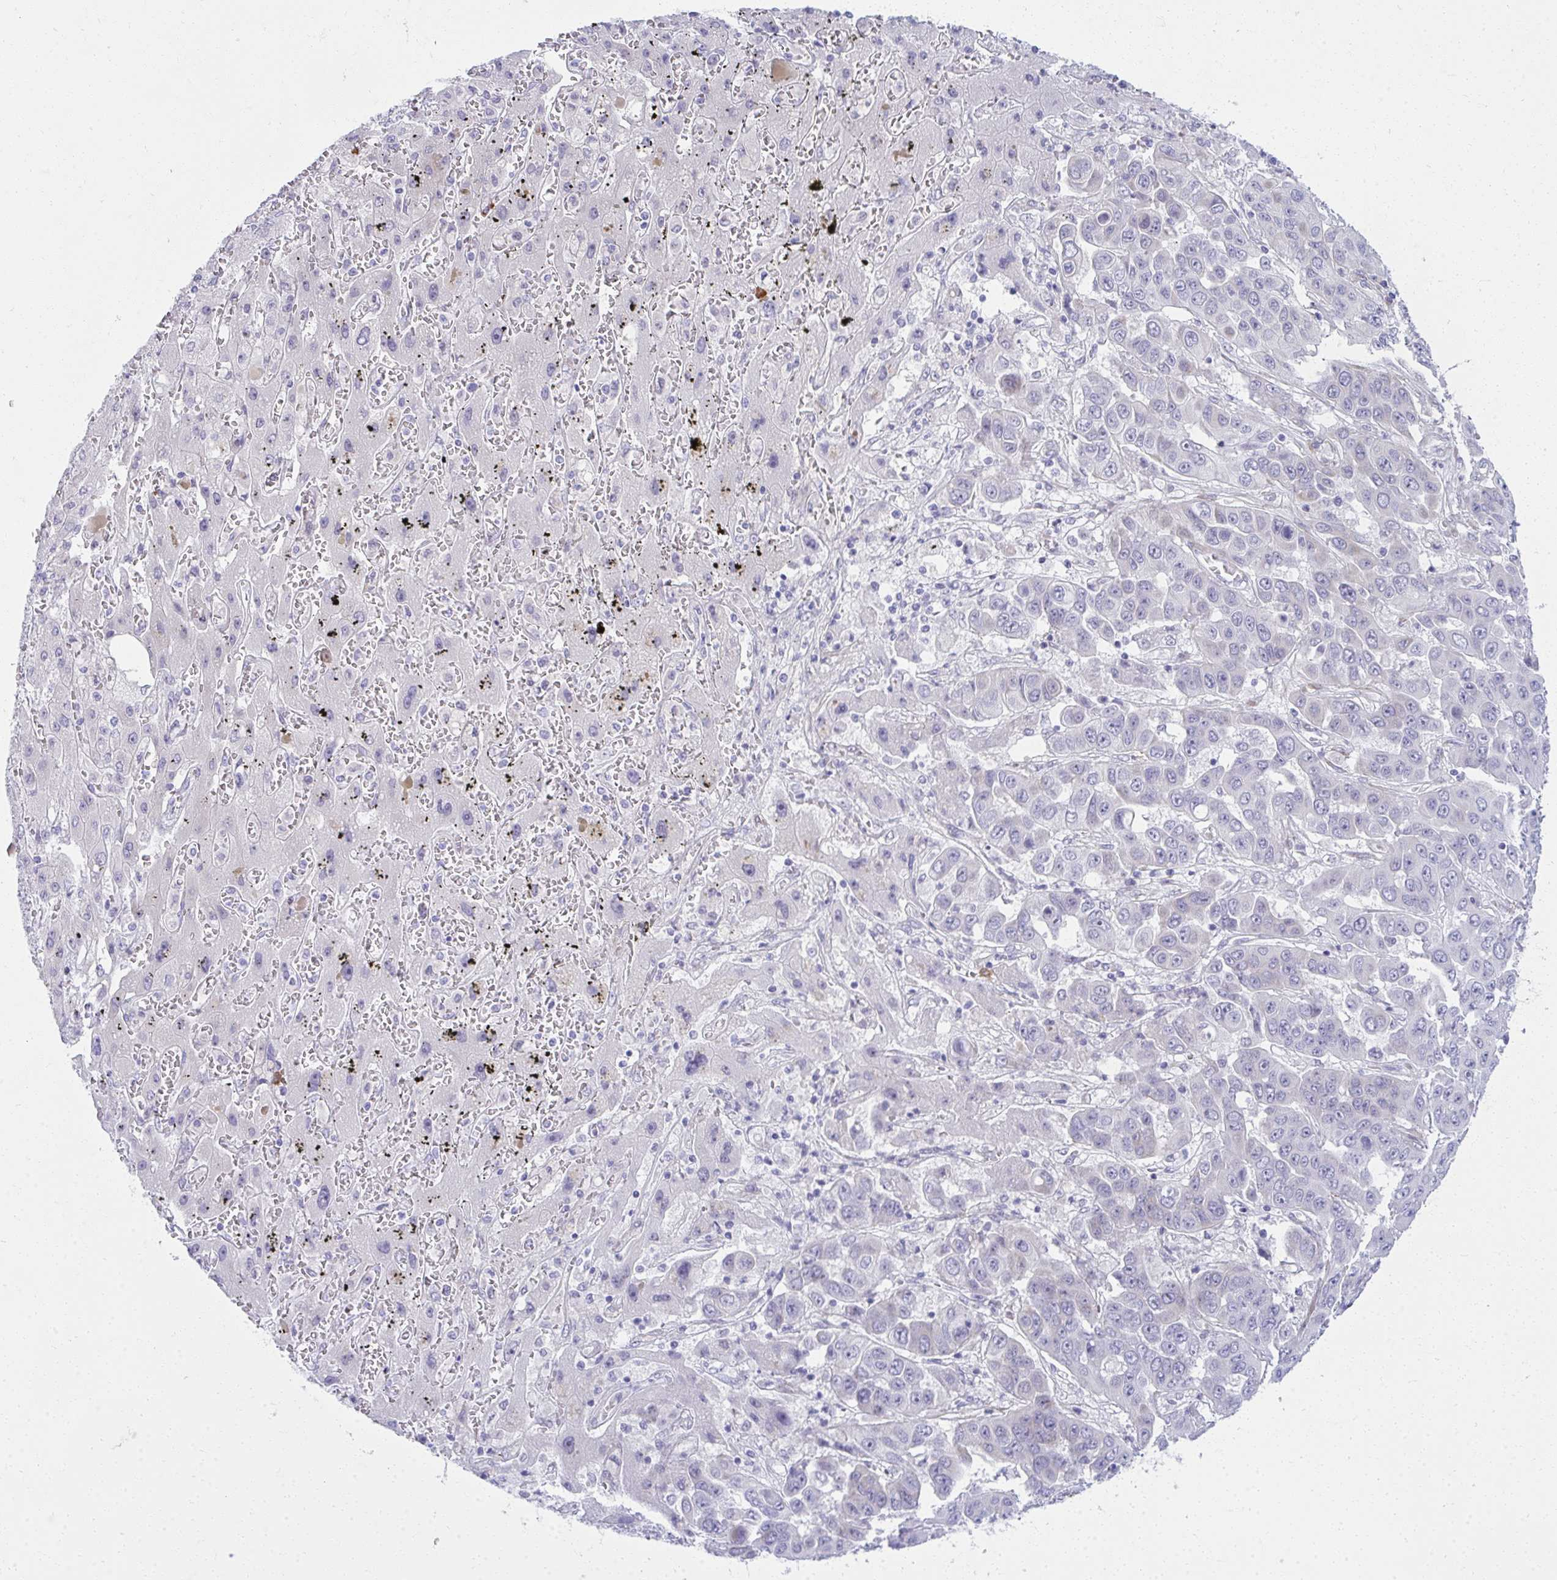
{"staining": {"intensity": "negative", "quantity": "none", "location": "none"}, "tissue": "liver cancer", "cell_type": "Tumor cells", "image_type": "cancer", "snomed": [{"axis": "morphology", "description": "Cholangiocarcinoma"}, {"axis": "topography", "description": "Liver"}], "caption": "An image of human liver cholangiocarcinoma is negative for staining in tumor cells.", "gene": "PUS7L", "patient": {"sex": "female", "age": 52}}